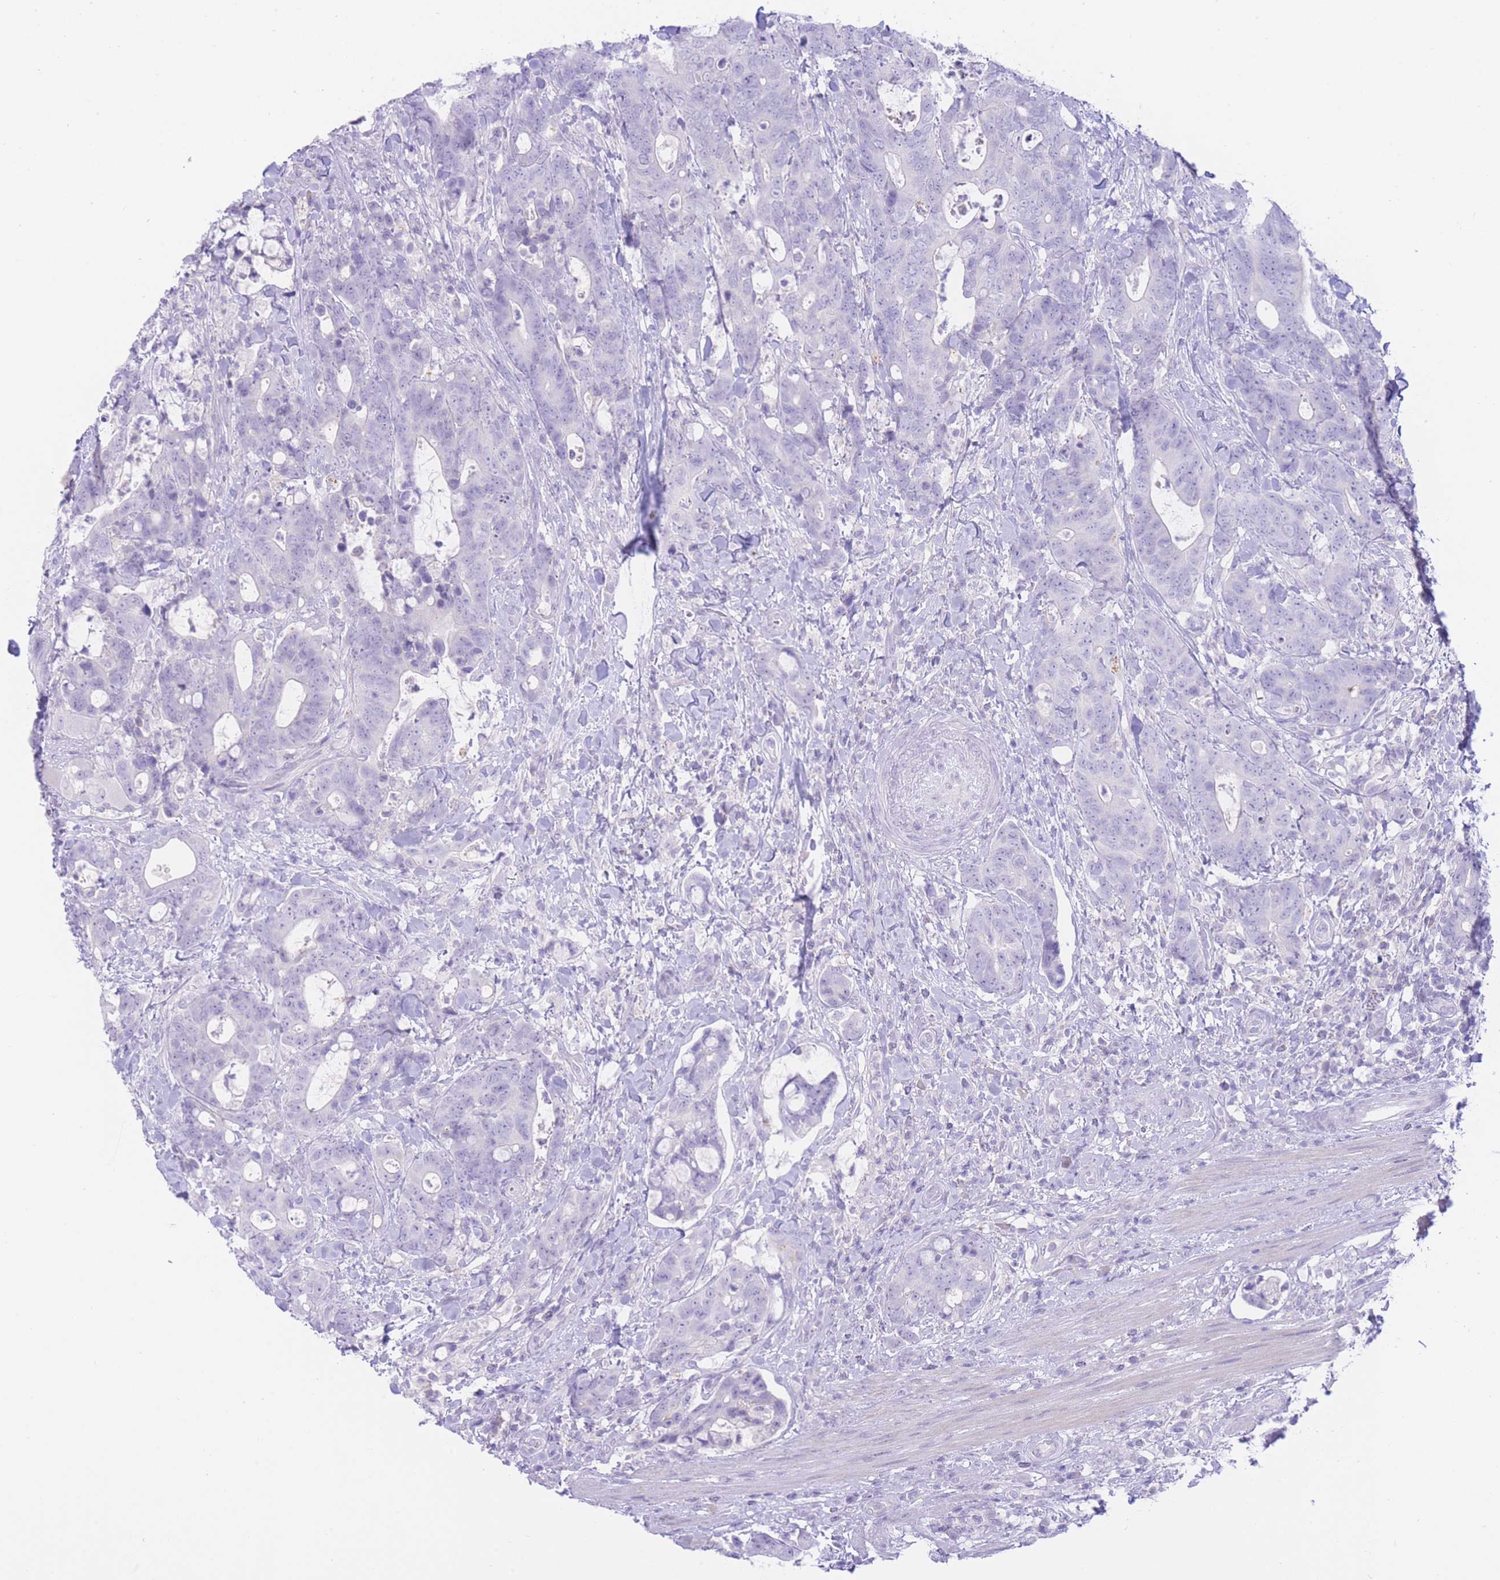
{"staining": {"intensity": "negative", "quantity": "none", "location": "none"}, "tissue": "colorectal cancer", "cell_type": "Tumor cells", "image_type": "cancer", "snomed": [{"axis": "morphology", "description": "Adenocarcinoma, NOS"}, {"axis": "topography", "description": "Colon"}], "caption": "IHC of adenocarcinoma (colorectal) reveals no positivity in tumor cells. (DAB (3,3'-diaminobenzidine) IHC, high magnification).", "gene": "ZNF212", "patient": {"sex": "female", "age": 82}}